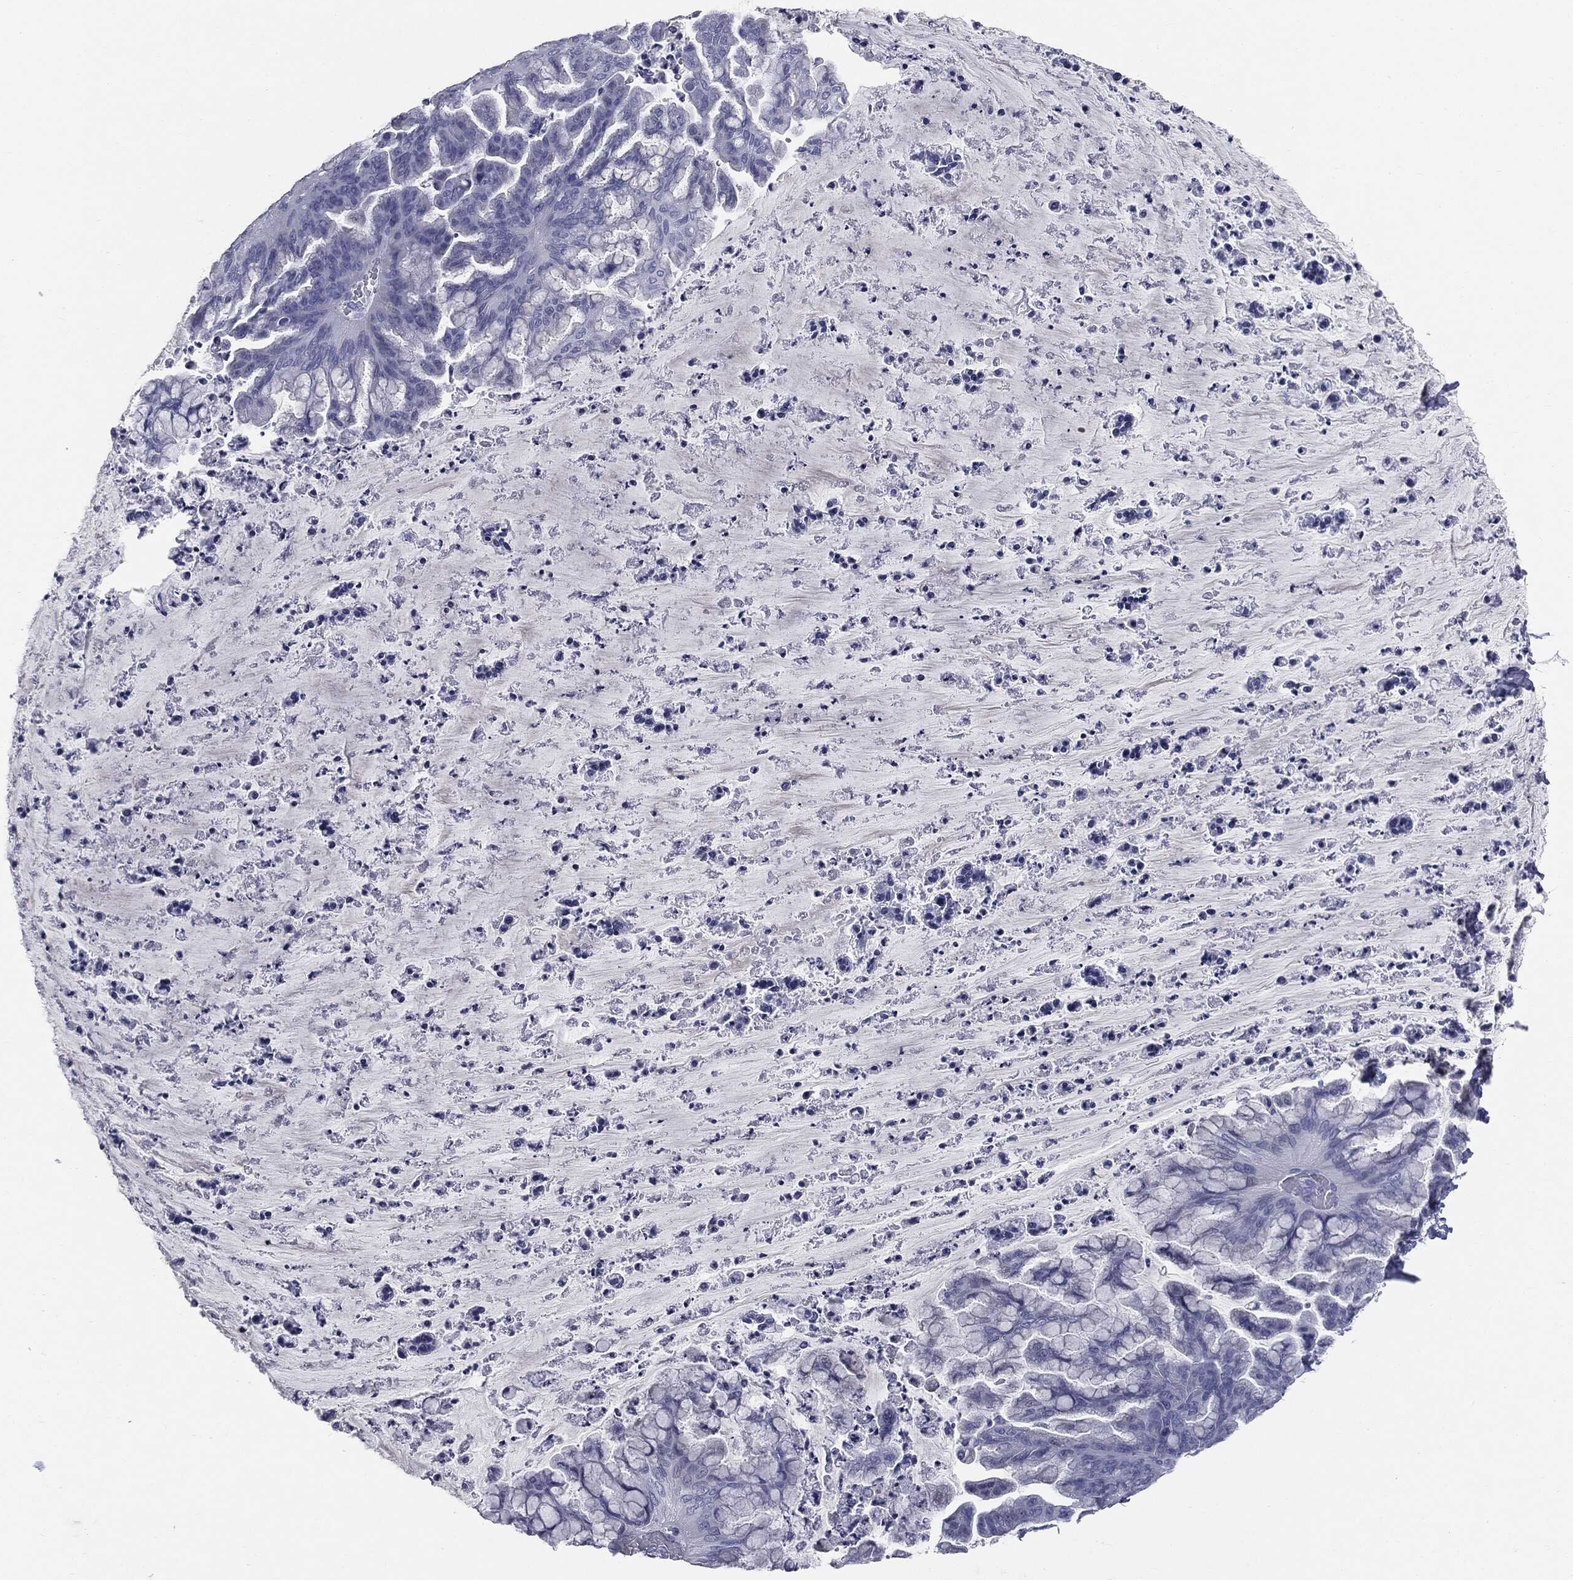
{"staining": {"intensity": "negative", "quantity": "none", "location": "none"}, "tissue": "ovarian cancer", "cell_type": "Tumor cells", "image_type": "cancer", "snomed": [{"axis": "morphology", "description": "Cystadenocarcinoma, mucinous, NOS"}, {"axis": "topography", "description": "Ovary"}], "caption": "Mucinous cystadenocarcinoma (ovarian) was stained to show a protein in brown. There is no significant staining in tumor cells.", "gene": "AFP", "patient": {"sex": "female", "age": 67}}